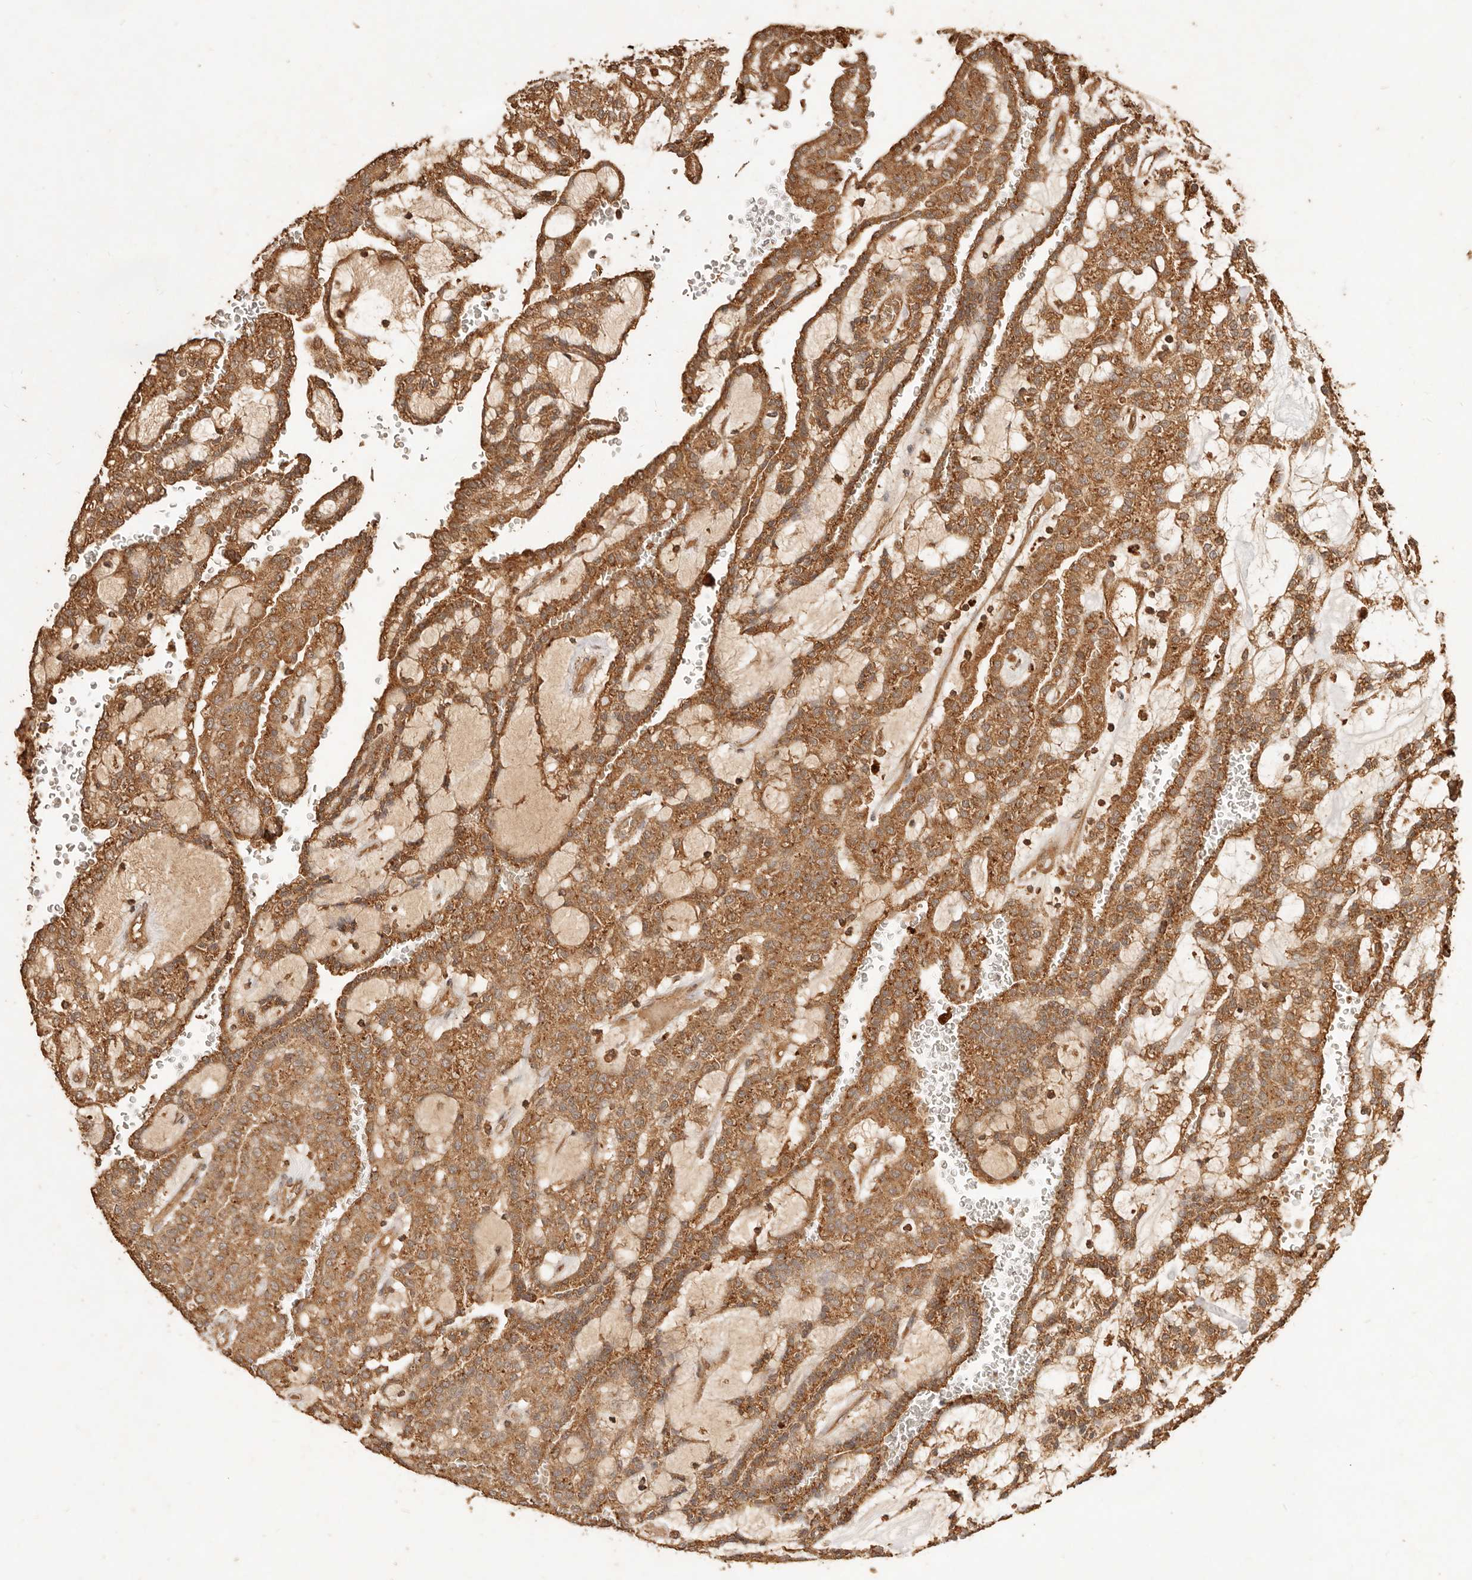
{"staining": {"intensity": "moderate", "quantity": ">75%", "location": "cytoplasmic/membranous"}, "tissue": "renal cancer", "cell_type": "Tumor cells", "image_type": "cancer", "snomed": [{"axis": "morphology", "description": "Adenocarcinoma, NOS"}, {"axis": "topography", "description": "Kidney"}], "caption": "Protein staining by IHC displays moderate cytoplasmic/membranous staining in approximately >75% of tumor cells in renal cancer (adenocarcinoma). The protein is shown in brown color, while the nuclei are stained blue.", "gene": "FAM180B", "patient": {"sex": "male", "age": 63}}